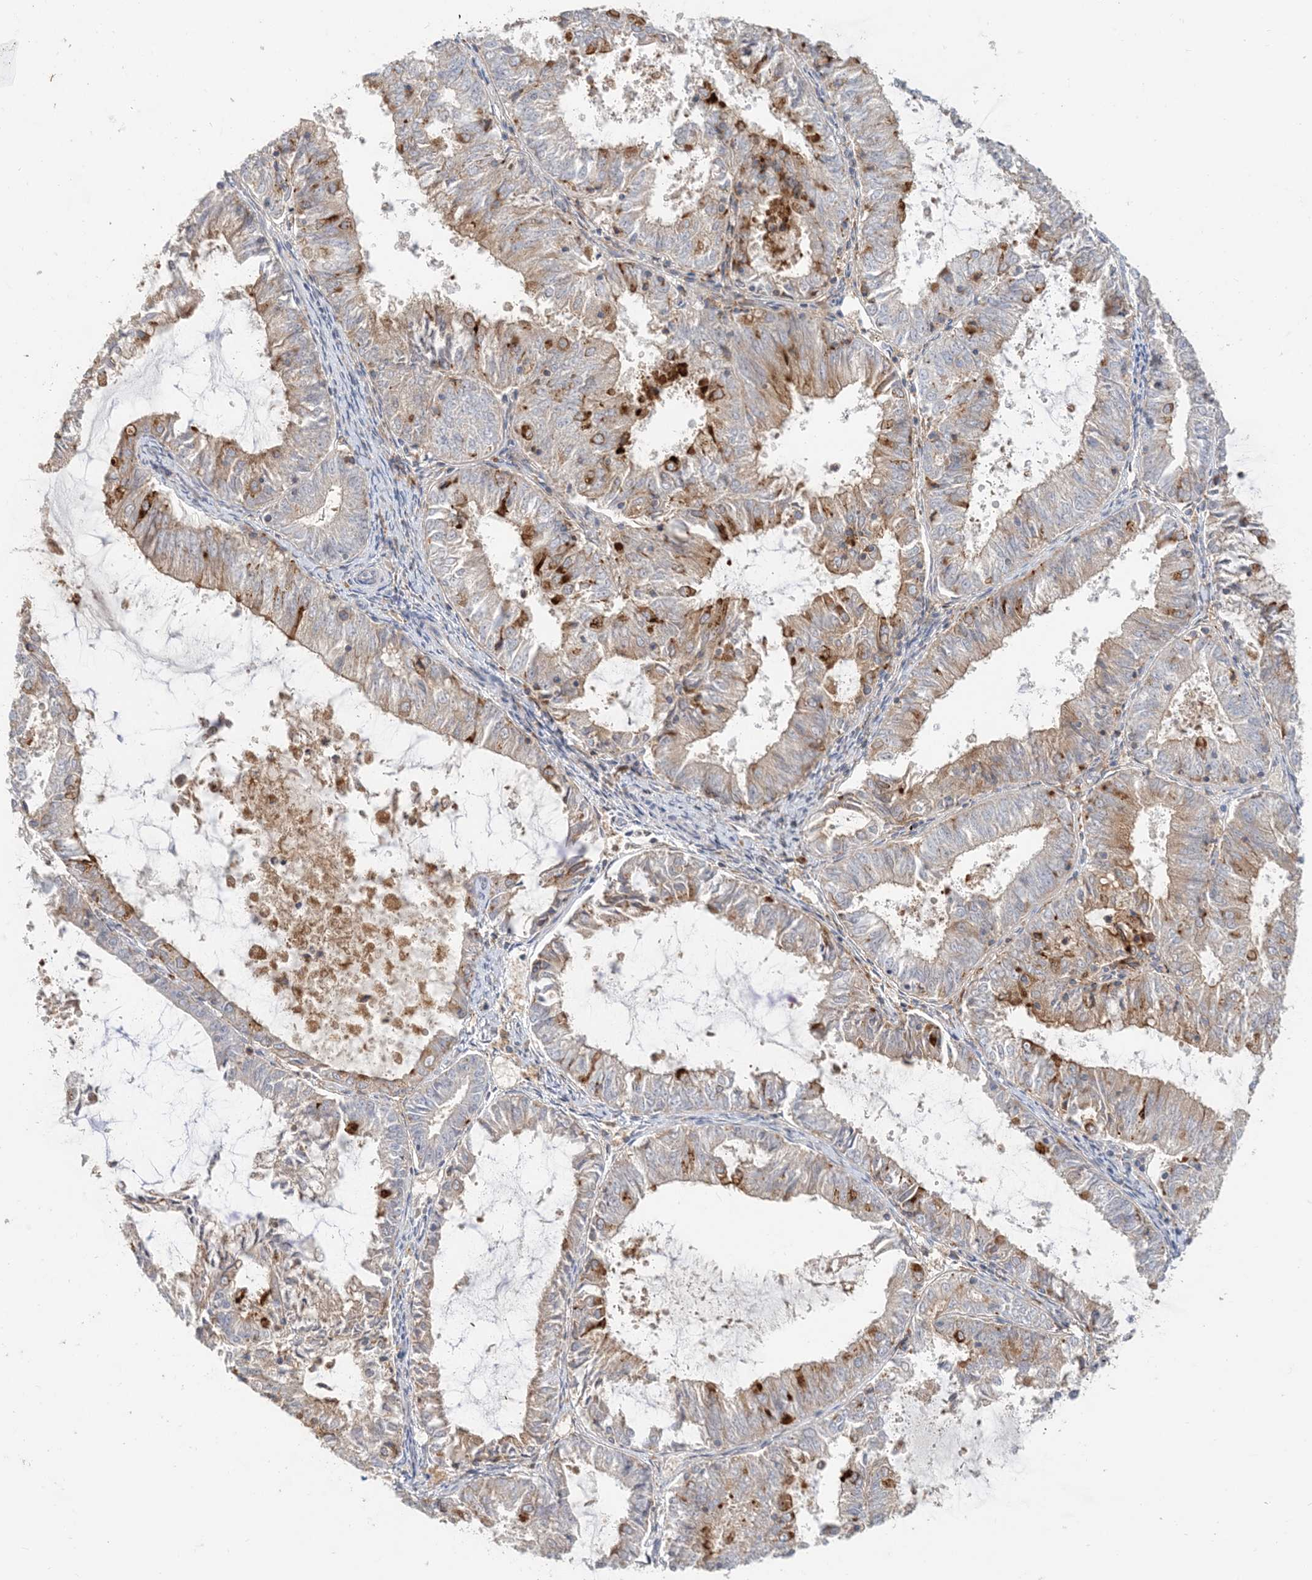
{"staining": {"intensity": "moderate", "quantity": "25%-75%", "location": "cytoplasmic/membranous"}, "tissue": "endometrial cancer", "cell_type": "Tumor cells", "image_type": "cancer", "snomed": [{"axis": "morphology", "description": "Adenocarcinoma, NOS"}, {"axis": "topography", "description": "Endometrium"}], "caption": "Adenocarcinoma (endometrial) was stained to show a protein in brown. There is medium levels of moderate cytoplasmic/membranous positivity in about 25%-75% of tumor cells.", "gene": "SPPL2A", "patient": {"sex": "female", "age": 57}}